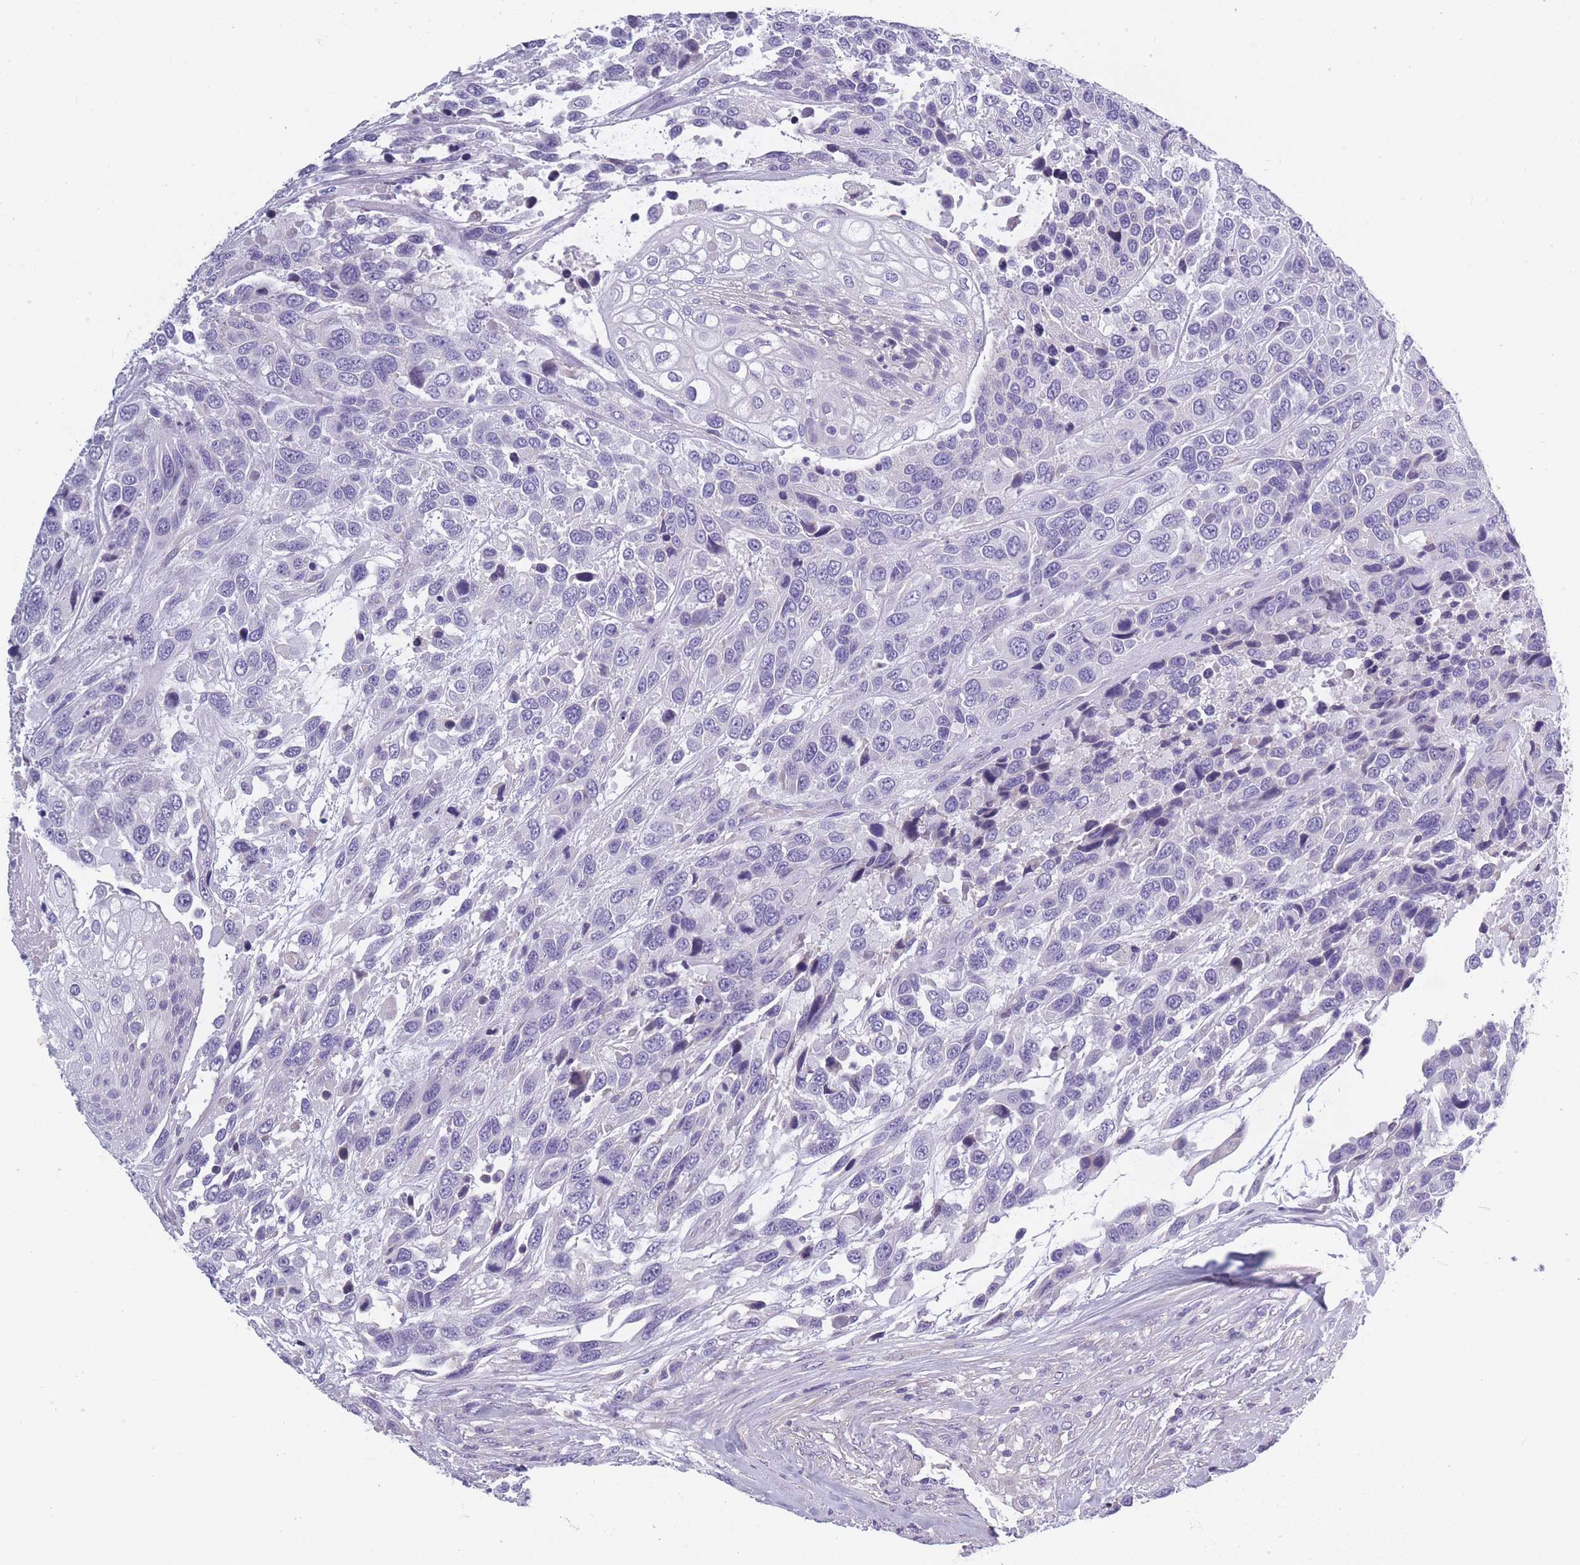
{"staining": {"intensity": "negative", "quantity": "none", "location": "none"}, "tissue": "urothelial cancer", "cell_type": "Tumor cells", "image_type": "cancer", "snomed": [{"axis": "morphology", "description": "Urothelial carcinoma, High grade"}, {"axis": "topography", "description": "Urinary bladder"}], "caption": "DAB immunohistochemical staining of high-grade urothelial carcinoma displays no significant positivity in tumor cells.", "gene": "OR4C5", "patient": {"sex": "female", "age": 70}}